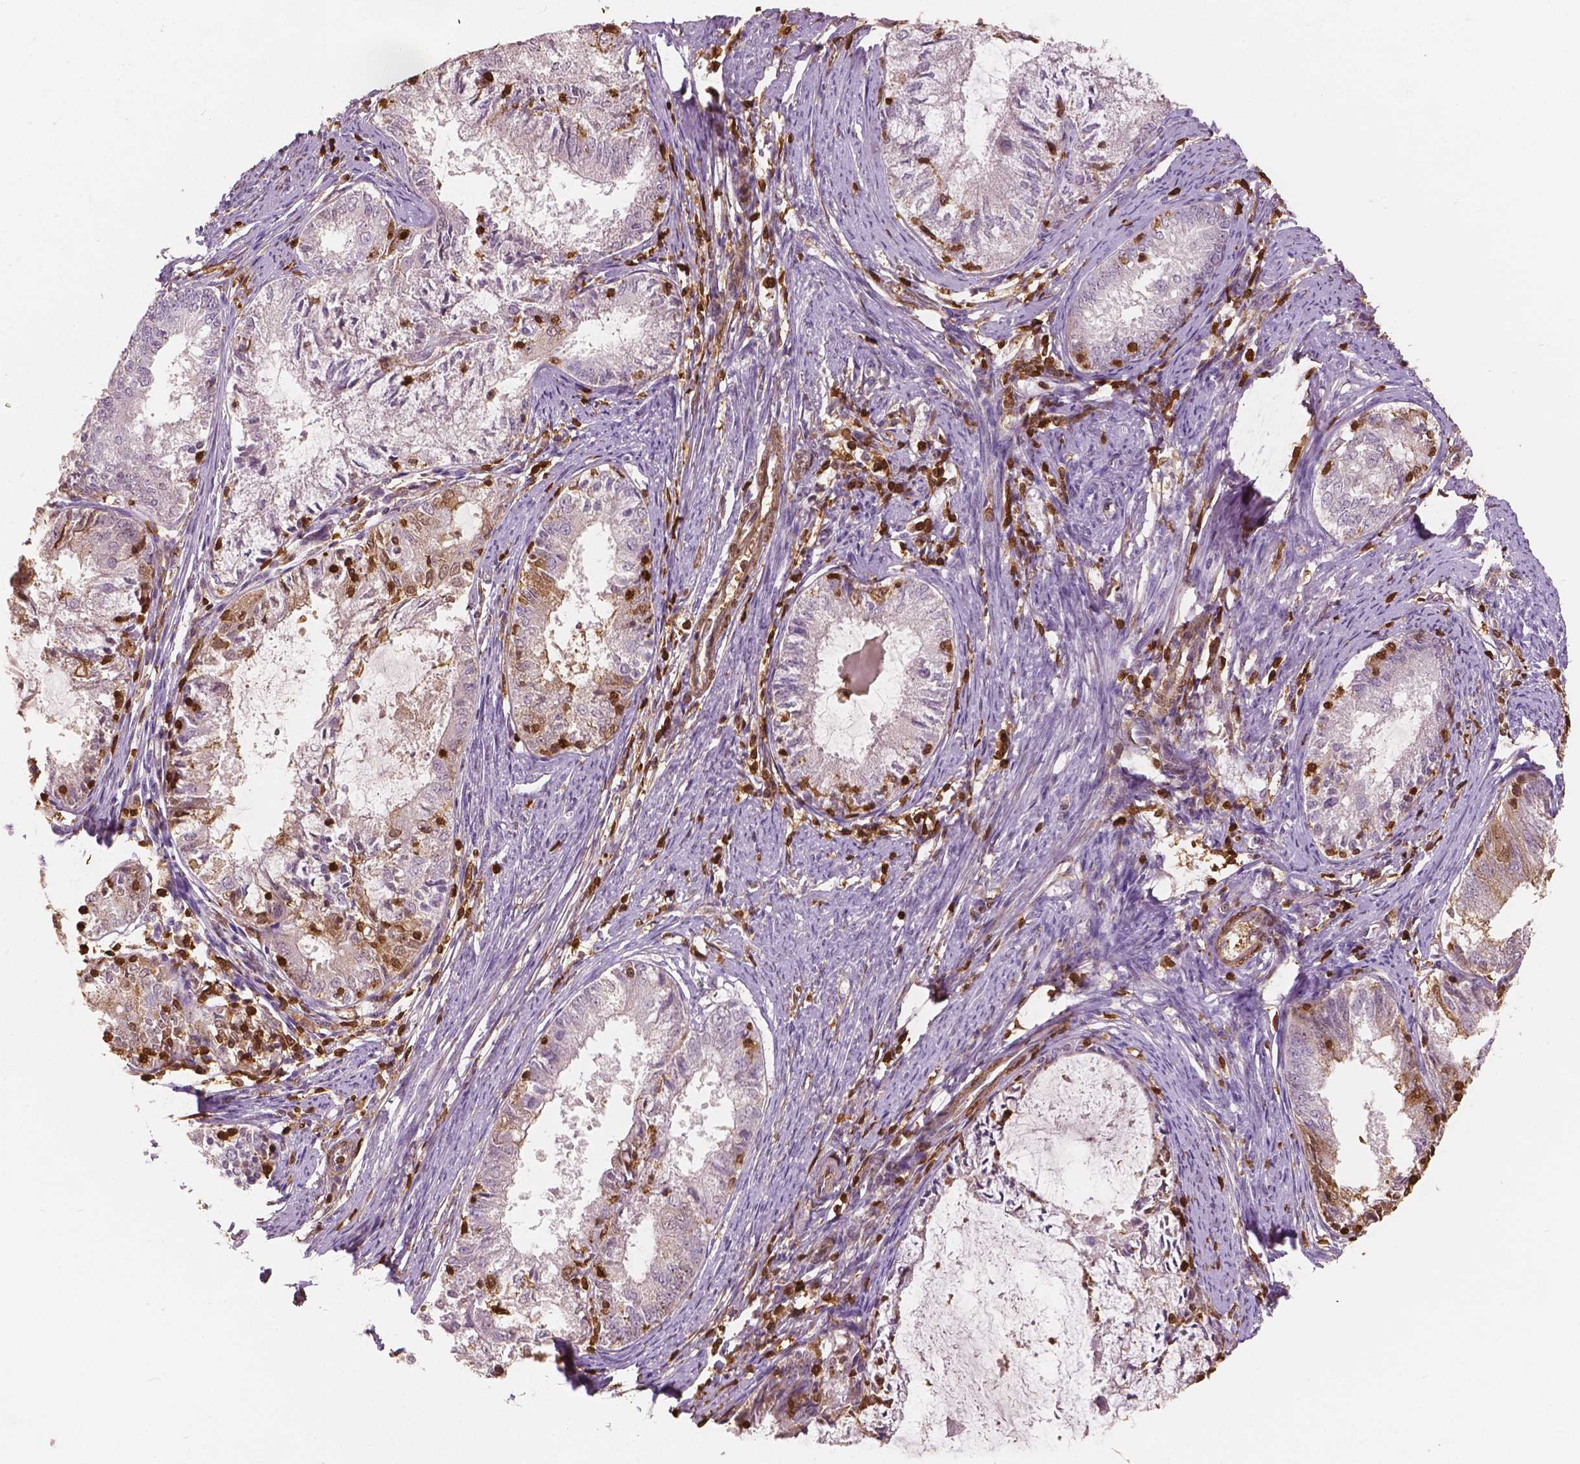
{"staining": {"intensity": "moderate", "quantity": "<25%", "location": "cytoplasmic/membranous,nuclear"}, "tissue": "endometrial cancer", "cell_type": "Tumor cells", "image_type": "cancer", "snomed": [{"axis": "morphology", "description": "Adenocarcinoma, NOS"}, {"axis": "topography", "description": "Endometrium"}], "caption": "DAB immunohistochemical staining of endometrial cancer (adenocarcinoma) reveals moderate cytoplasmic/membranous and nuclear protein expression in about <25% of tumor cells. The staining is performed using DAB brown chromogen to label protein expression. The nuclei are counter-stained blue using hematoxylin.", "gene": "S100A4", "patient": {"sex": "female", "age": 57}}